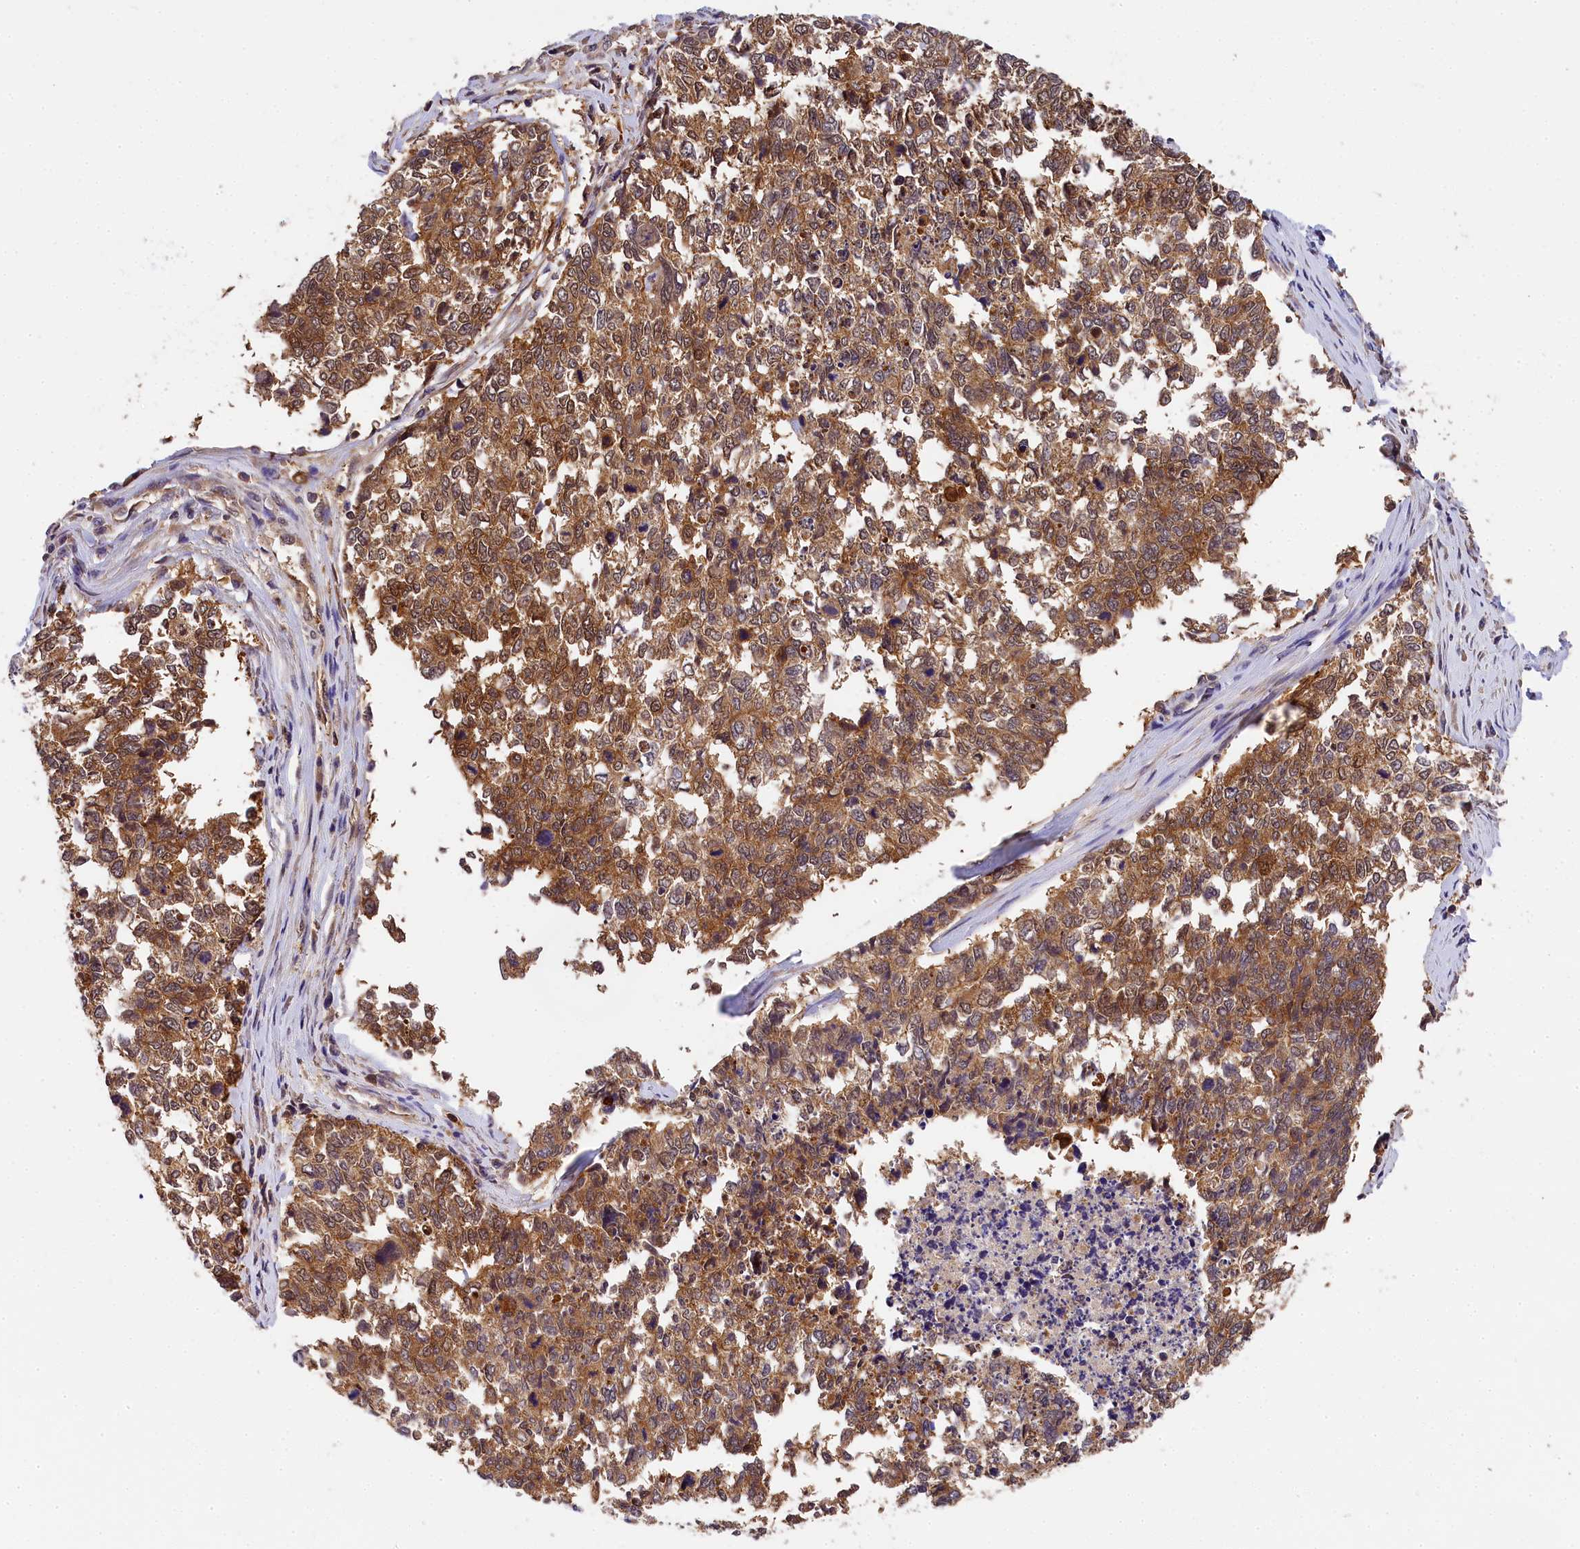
{"staining": {"intensity": "moderate", "quantity": ">75%", "location": "cytoplasmic/membranous,nuclear"}, "tissue": "cervical cancer", "cell_type": "Tumor cells", "image_type": "cancer", "snomed": [{"axis": "morphology", "description": "Squamous cell carcinoma, NOS"}, {"axis": "topography", "description": "Cervix"}], "caption": "IHC of human cervical cancer demonstrates medium levels of moderate cytoplasmic/membranous and nuclear expression in about >75% of tumor cells. (brown staining indicates protein expression, while blue staining denotes nuclei).", "gene": "EIF6", "patient": {"sex": "female", "age": 63}}